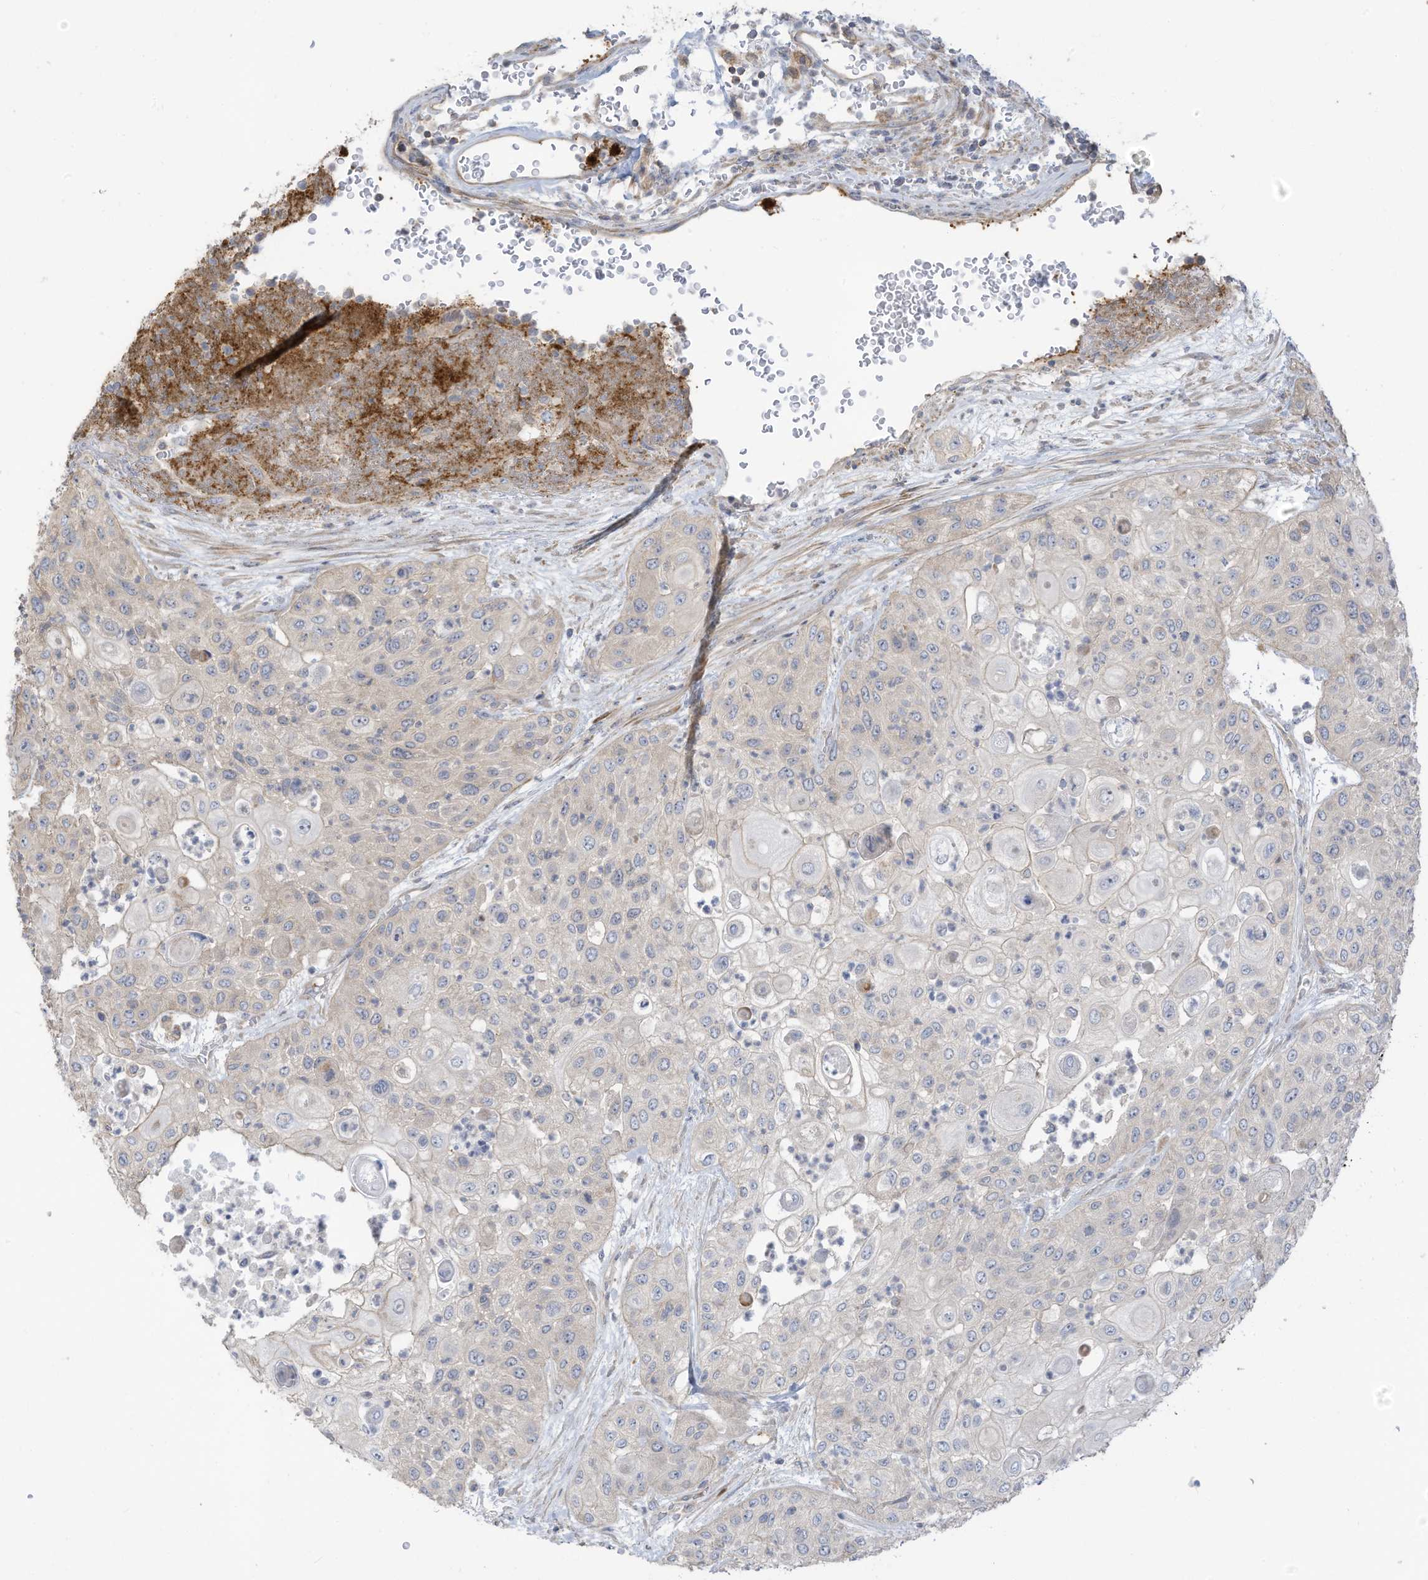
{"staining": {"intensity": "negative", "quantity": "none", "location": "none"}, "tissue": "urothelial cancer", "cell_type": "Tumor cells", "image_type": "cancer", "snomed": [{"axis": "morphology", "description": "Urothelial carcinoma, High grade"}, {"axis": "topography", "description": "Urinary bladder"}], "caption": "Tumor cells are negative for protein expression in human urothelial carcinoma (high-grade).", "gene": "GTPBP2", "patient": {"sex": "female", "age": 79}}